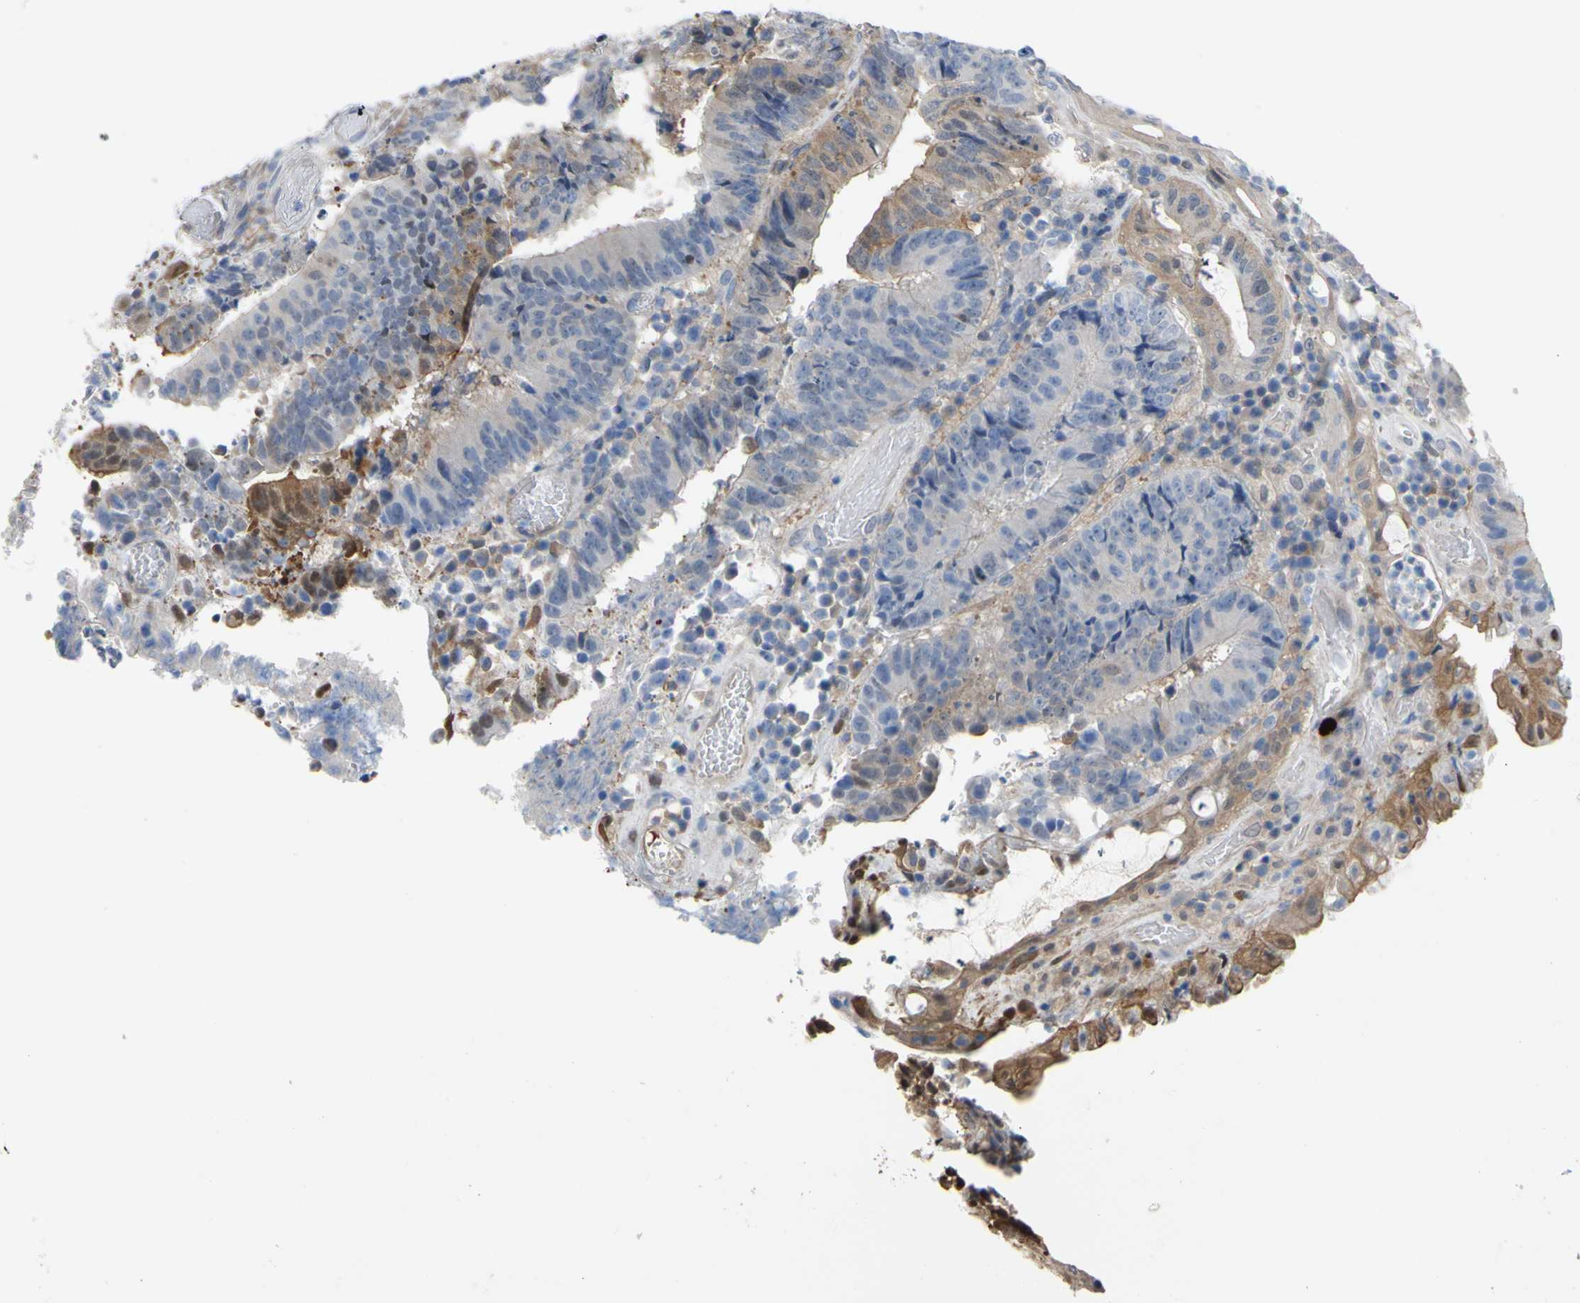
{"staining": {"intensity": "moderate", "quantity": "<25%", "location": "cytoplasmic/membranous"}, "tissue": "colorectal cancer", "cell_type": "Tumor cells", "image_type": "cancer", "snomed": [{"axis": "morphology", "description": "Adenocarcinoma, NOS"}, {"axis": "topography", "description": "Rectum"}], "caption": "Colorectal adenocarcinoma was stained to show a protein in brown. There is low levels of moderate cytoplasmic/membranous staining in about <25% of tumor cells.", "gene": "UPK3B", "patient": {"sex": "male", "age": 72}}